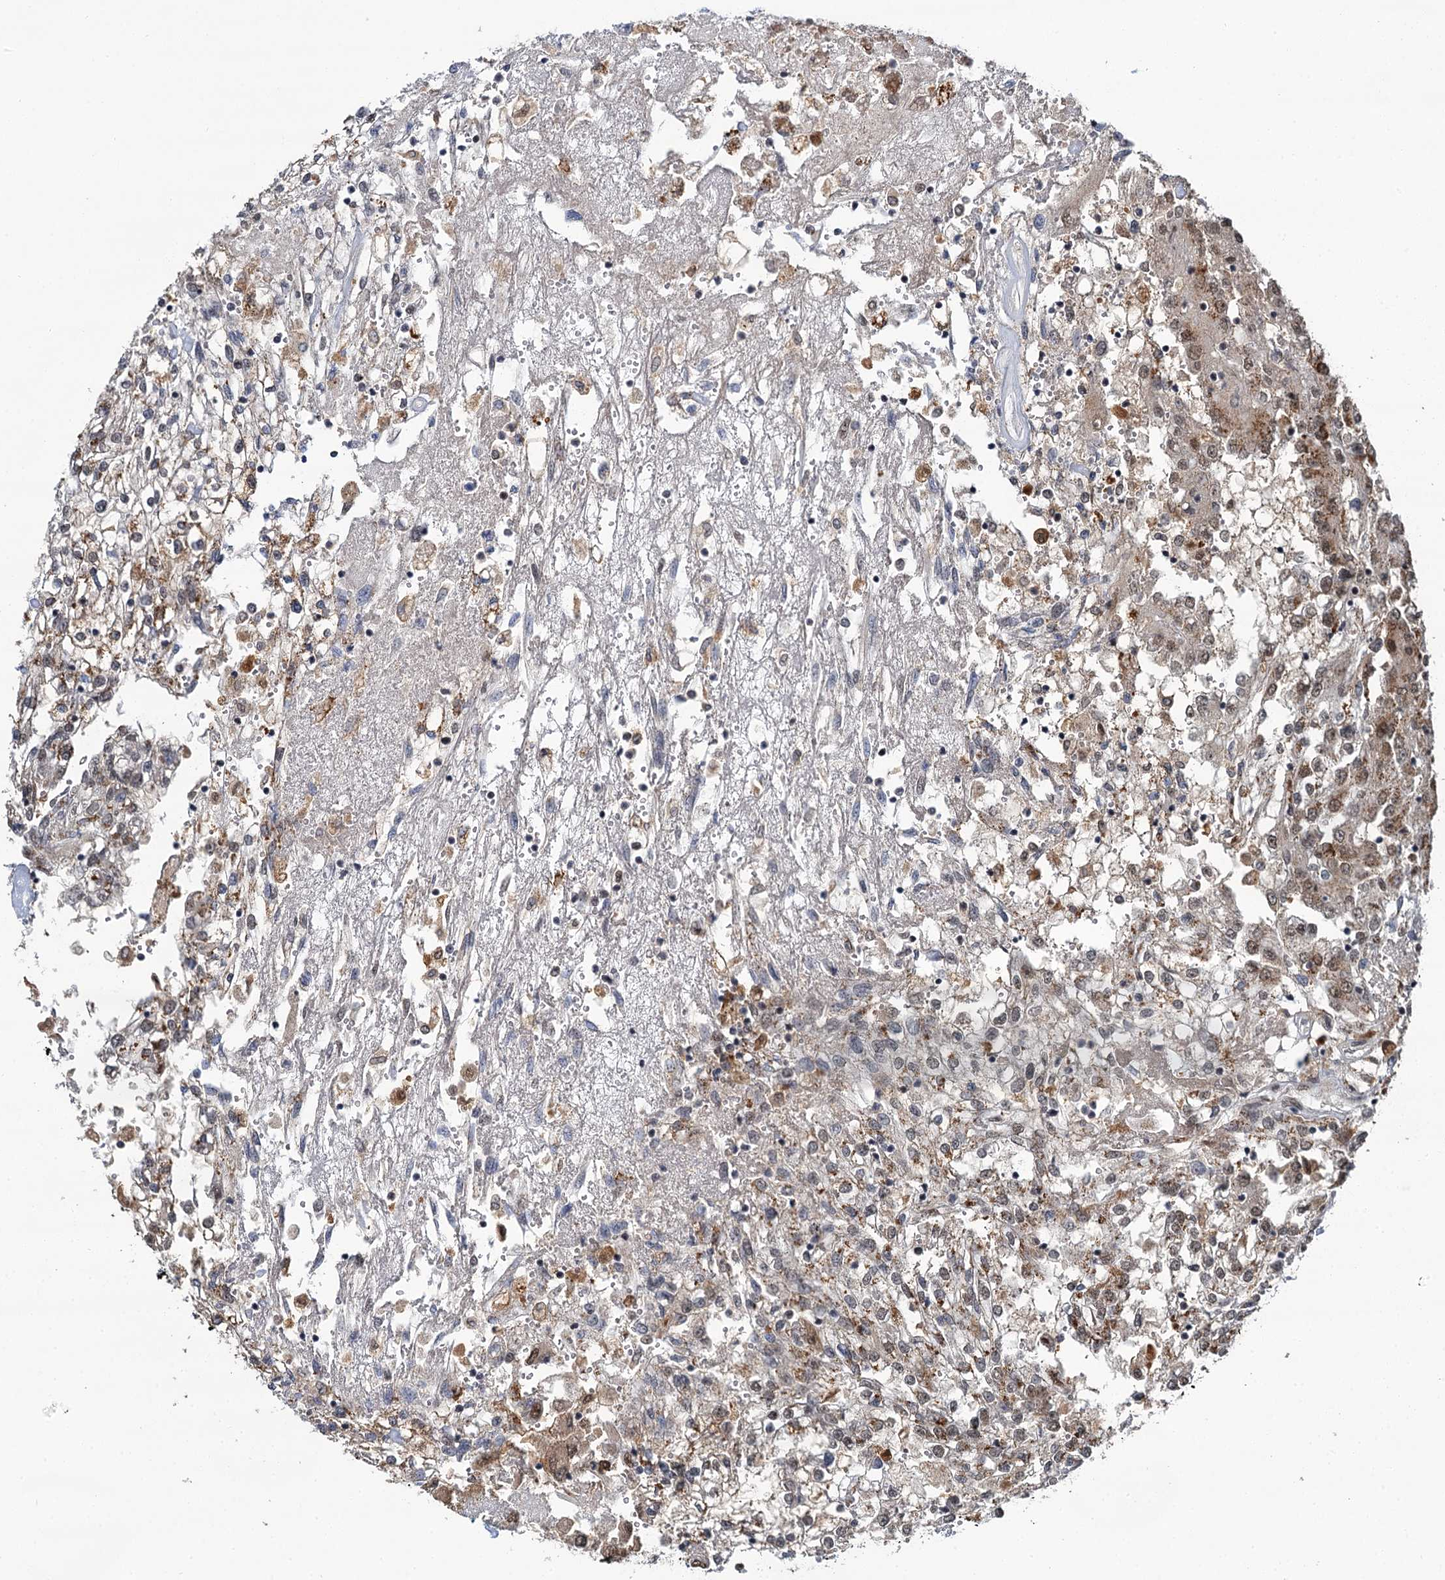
{"staining": {"intensity": "weak", "quantity": "<25%", "location": "cytoplasmic/membranous,nuclear"}, "tissue": "renal cancer", "cell_type": "Tumor cells", "image_type": "cancer", "snomed": [{"axis": "morphology", "description": "Adenocarcinoma, NOS"}, {"axis": "topography", "description": "Kidney"}], "caption": "This micrograph is of adenocarcinoma (renal) stained with immunohistochemistry (IHC) to label a protein in brown with the nuclei are counter-stained blue. There is no positivity in tumor cells.", "gene": "PPHLN1", "patient": {"sex": "female", "age": 52}}